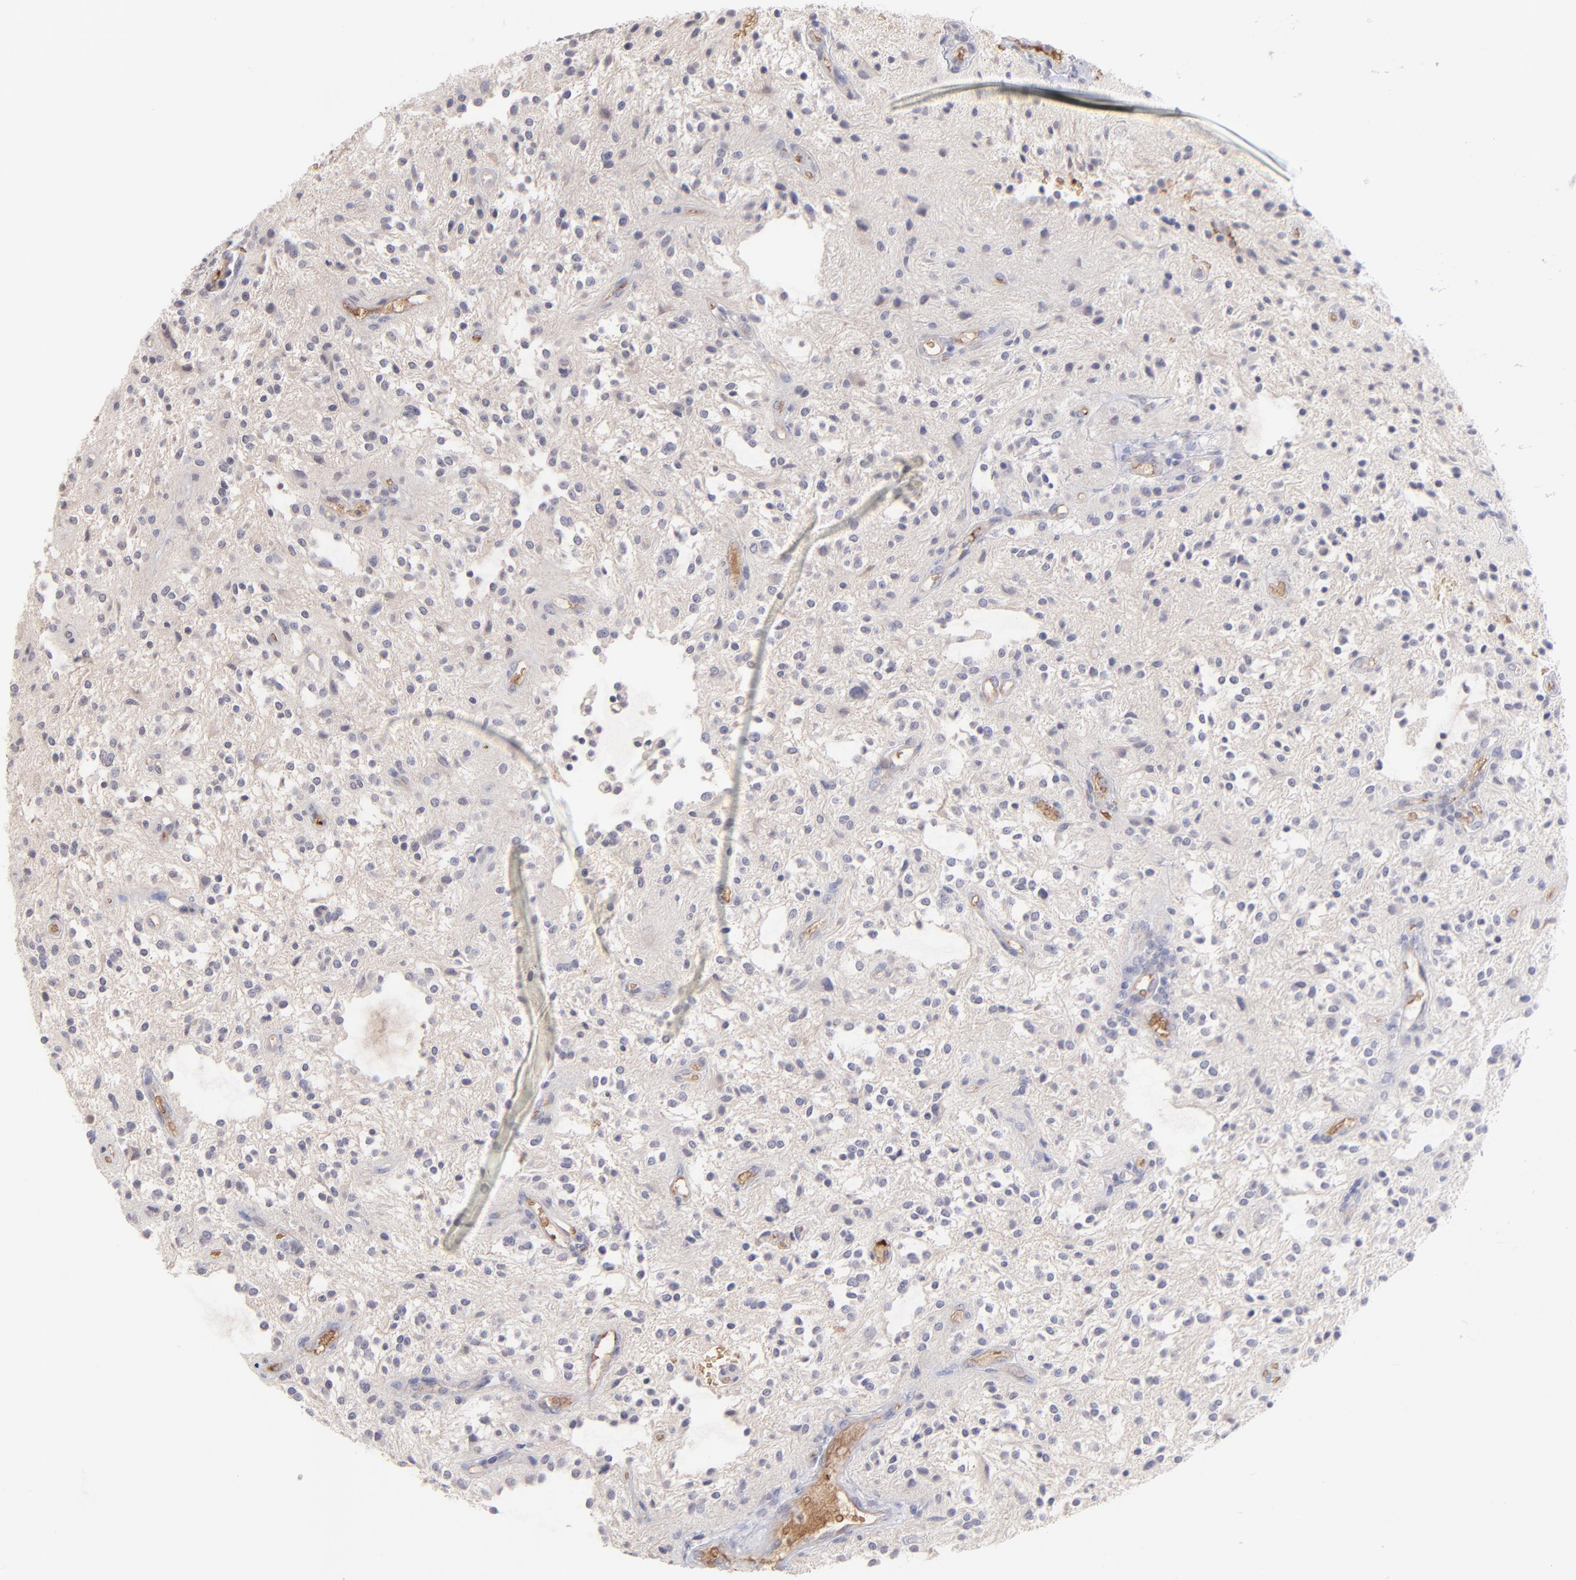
{"staining": {"intensity": "negative", "quantity": "none", "location": "none"}, "tissue": "glioma", "cell_type": "Tumor cells", "image_type": "cancer", "snomed": [{"axis": "morphology", "description": "Glioma, malignant, NOS"}, {"axis": "topography", "description": "Cerebellum"}], "caption": "Malignant glioma was stained to show a protein in brown. There is no significant expression in tumor cells.", "gene": "F13B", "patient": {"sex": "female", "age": 10}}